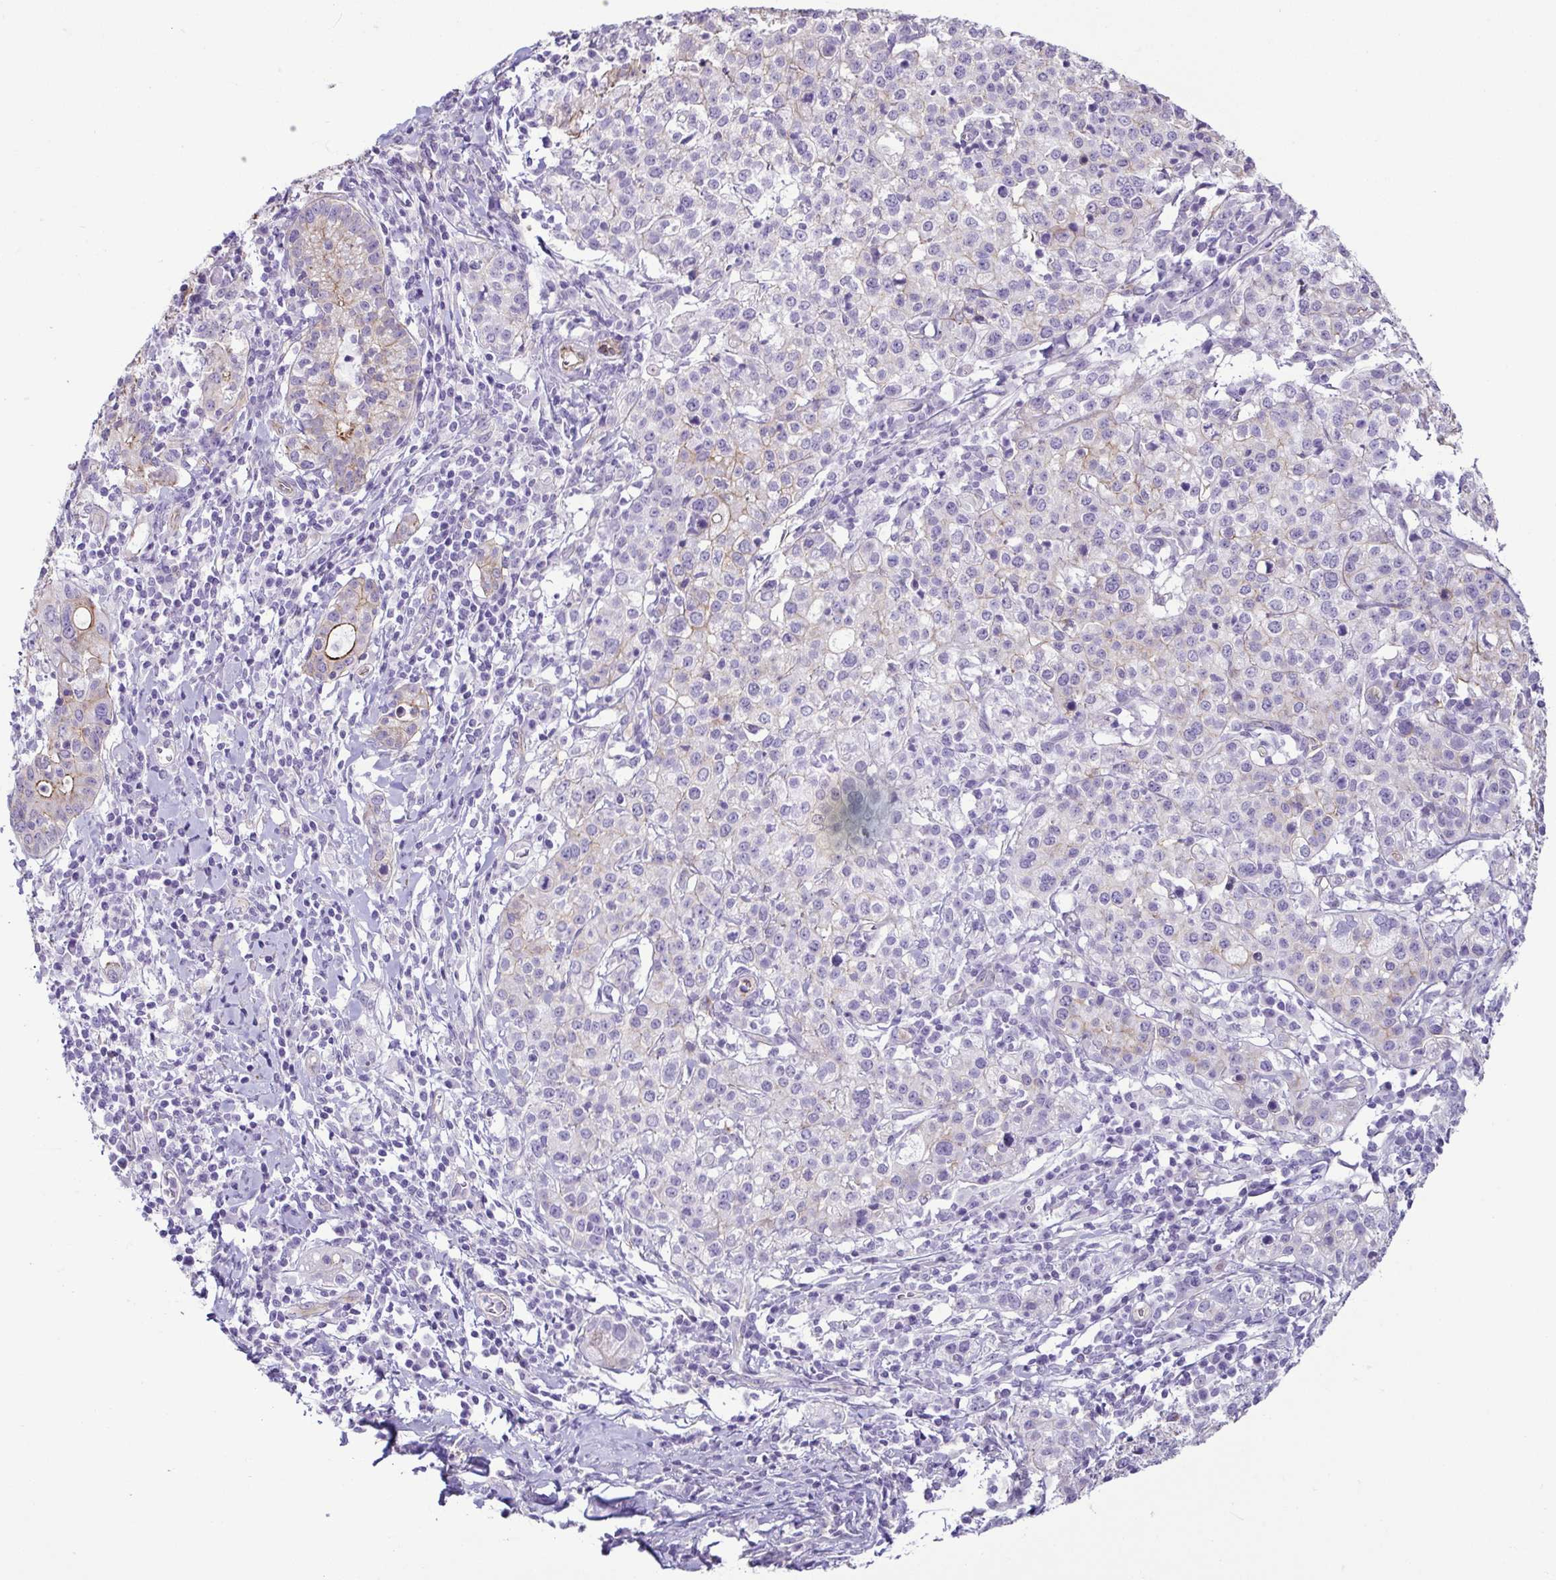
{"staining": {"intensity": "moderate", "quantity": "<25%", "location": "cytoplasmic/membranous"}, "tissue": "cervical cancer", "cell_type": "Tumor cells", "image_type": "cancer", "snomed": [{"axis": "morphology", "description": "Normal tissue, NOS"}, {"axis": "morphology", "description": "Adenocarcinoma, NOS"}, {"axis": "topography", "description": "Cervix"}], "caption": "Immunohistochemistry photomicrograph of neoplastic tissue: human cervical cancer stained using immunohistochemistry (IHC) displays low levels of moderate protein expression localized specifically in the cytoplasmic/membranous of tumor cells, appearing as a cytoplasmic/membranous brown color.", "gene": "CASP14", "patient": {"sex": "female", "age": 44}}